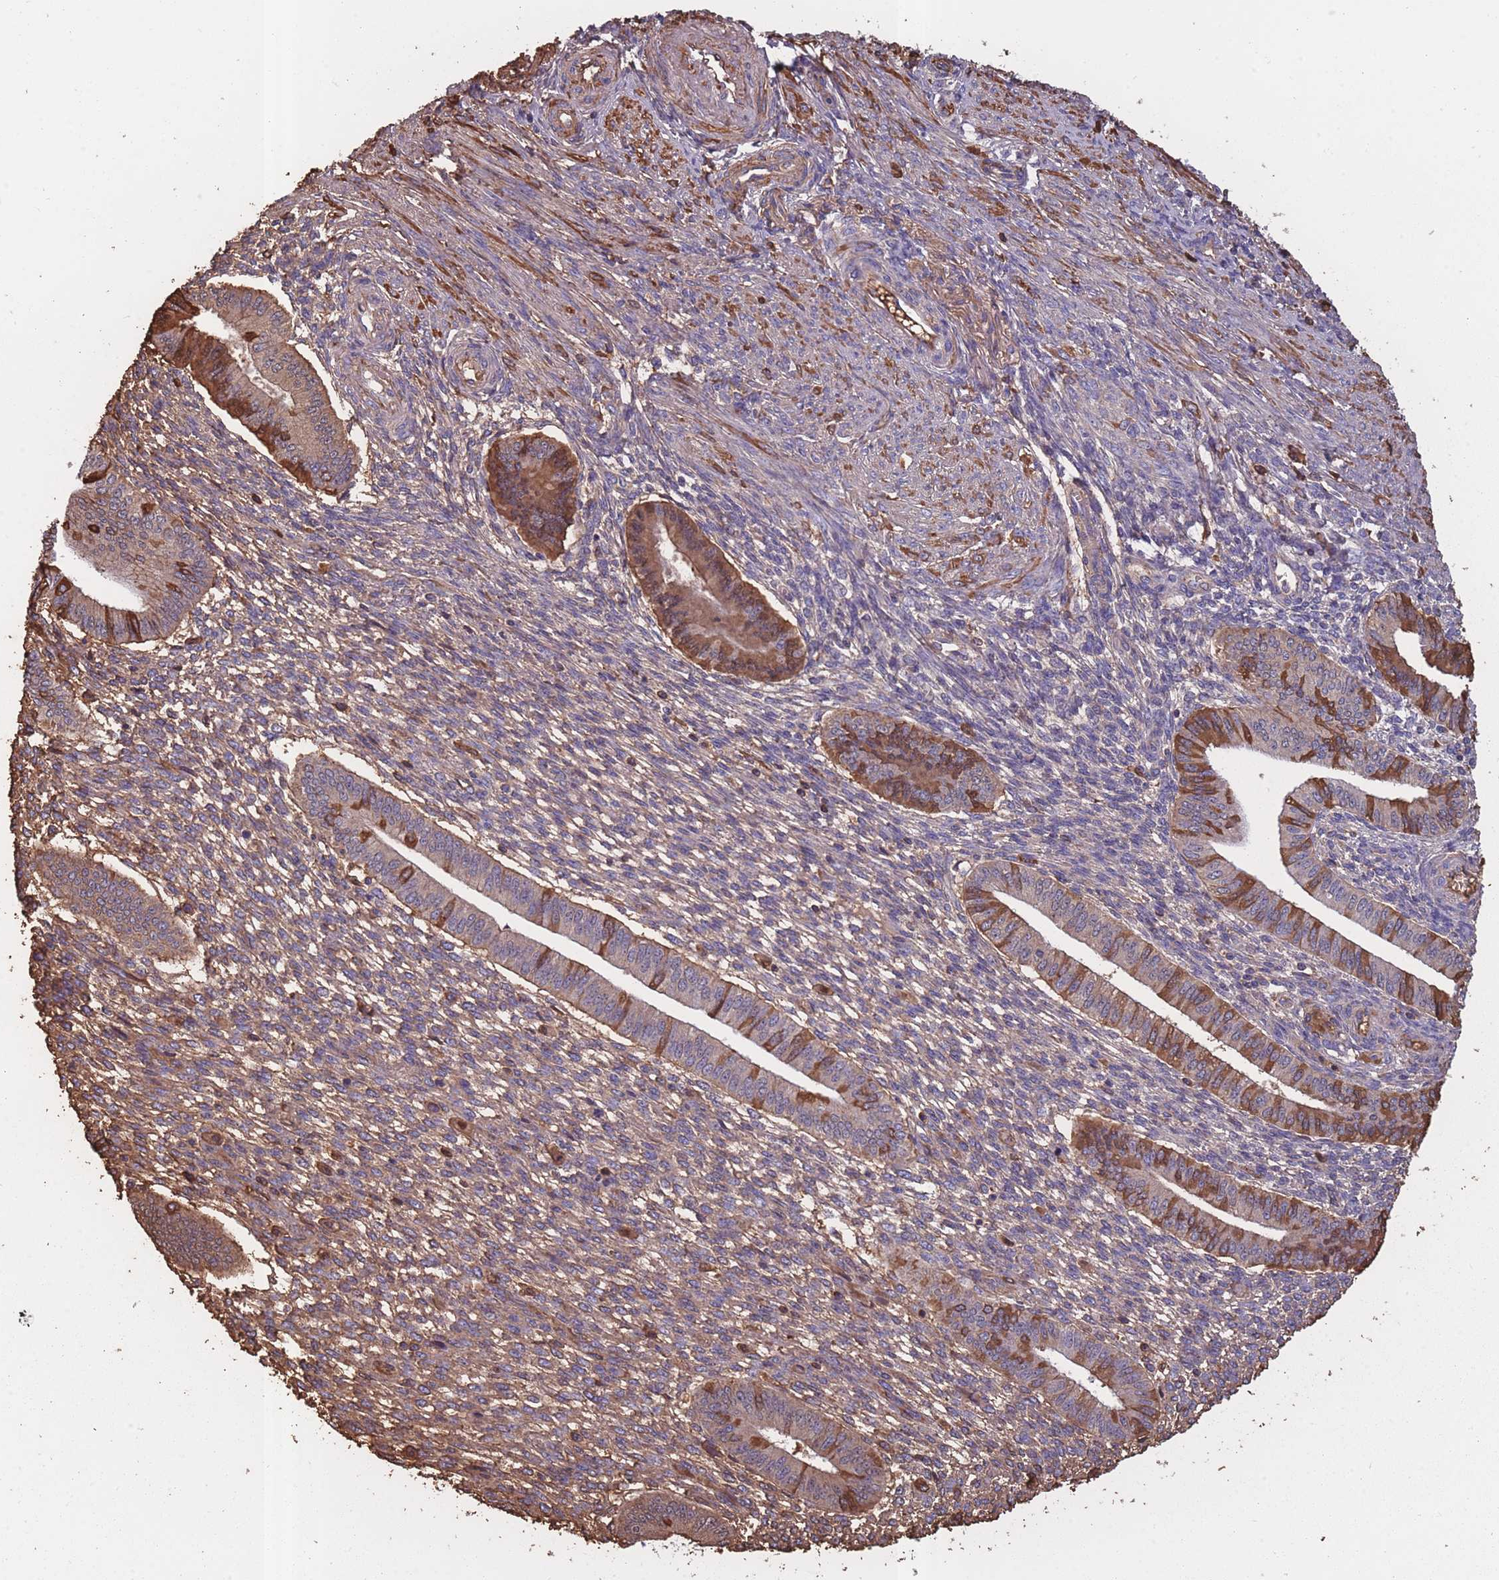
{"staining": {"intensity": "negative", "quantity": "none", "location": "none"}, "tissue": "endometrium", "cell_type": "Cells in endometrial stroma", "image_type": "normal", "snomed": [{"axis": "morphology", "description": "Normal tissue, NOS"}, {"axis": "topography", "description": "Endometrium"}], "caption": "IHC of unremarkable endometrium displays no staining in cells in endometrial stroma. (DAB (3,3'-diaminobenzidine) IHC visualized using brightfield microscopy, high magnification).", "gene": "KAT2A", "patient": {"sex": "female", "age": 36}}